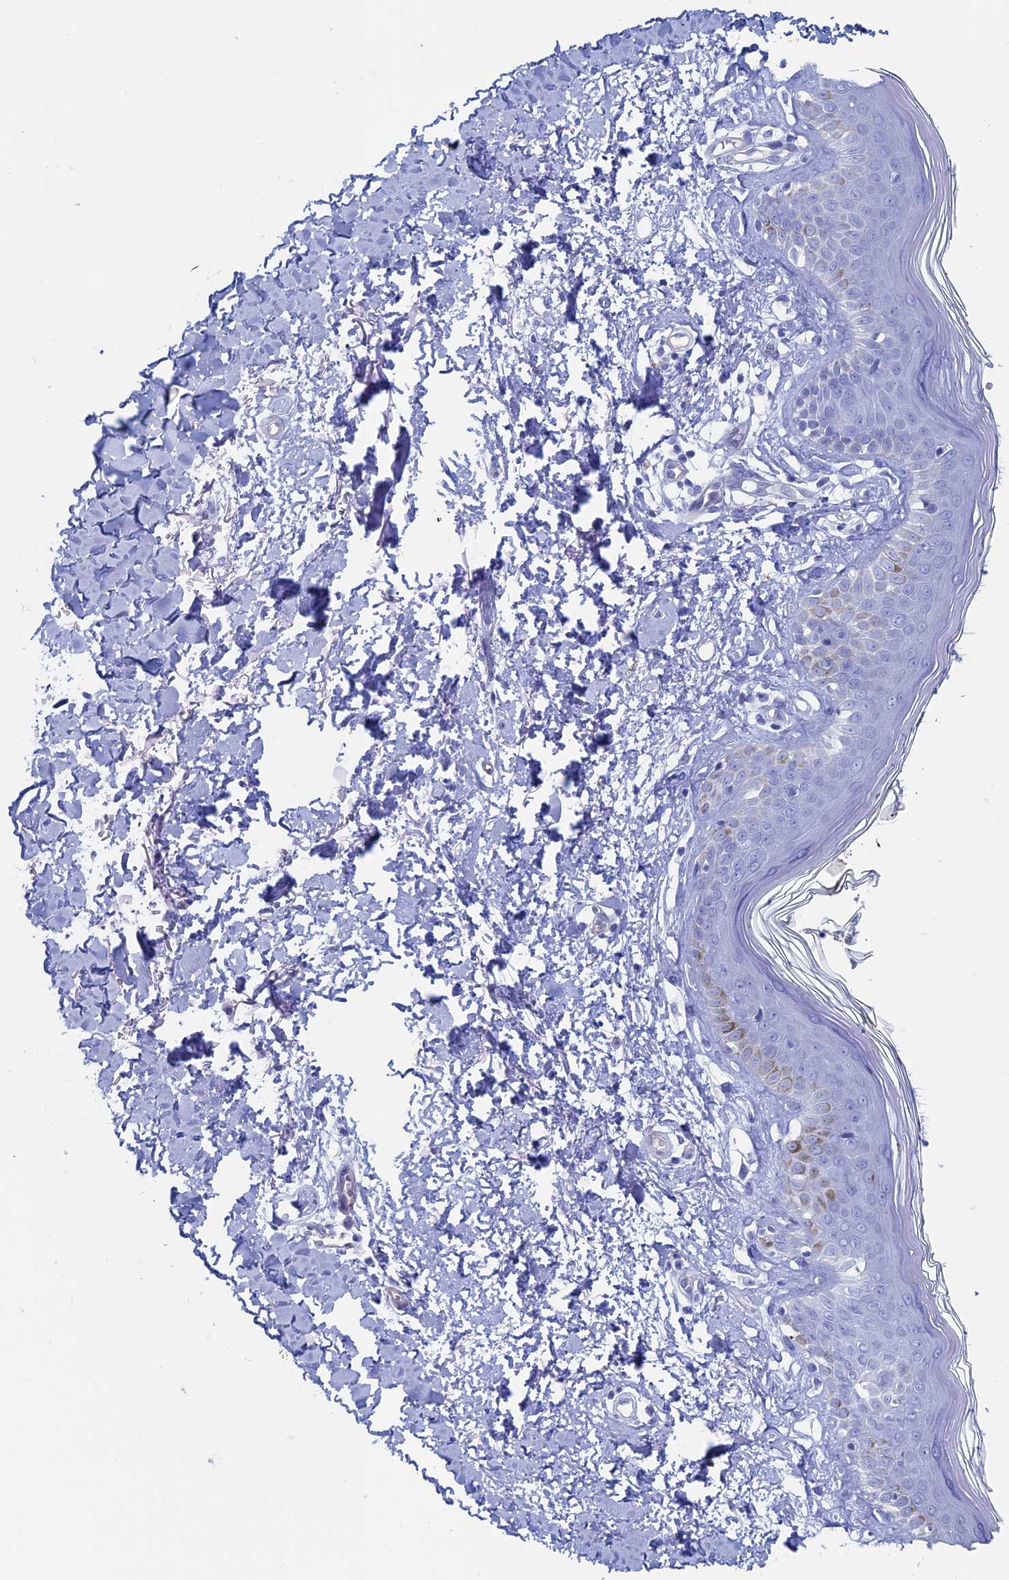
{"staining": {"intensity": "negative", "quantity": "none", "location": "none"}, "tissue": "skin", "cell_type": "Fibroblasts", "image_type": "normal", "snomed": [{"axis": "morphology", "description": "Normal tissue, NOS"}, {"axis": "topography", "description": "Skin"}], "caption": "The IHC micrograph has no significant staining in fibroblasts of skin. (Stains: DAB (3,3'-diaminobenzidine) IHC with hematoxylin counter stain, Microscopy: brightfield microscopy at high magnification).", "gene": "MAGEB6", "patient": {"sex": "female", "age": 64}}